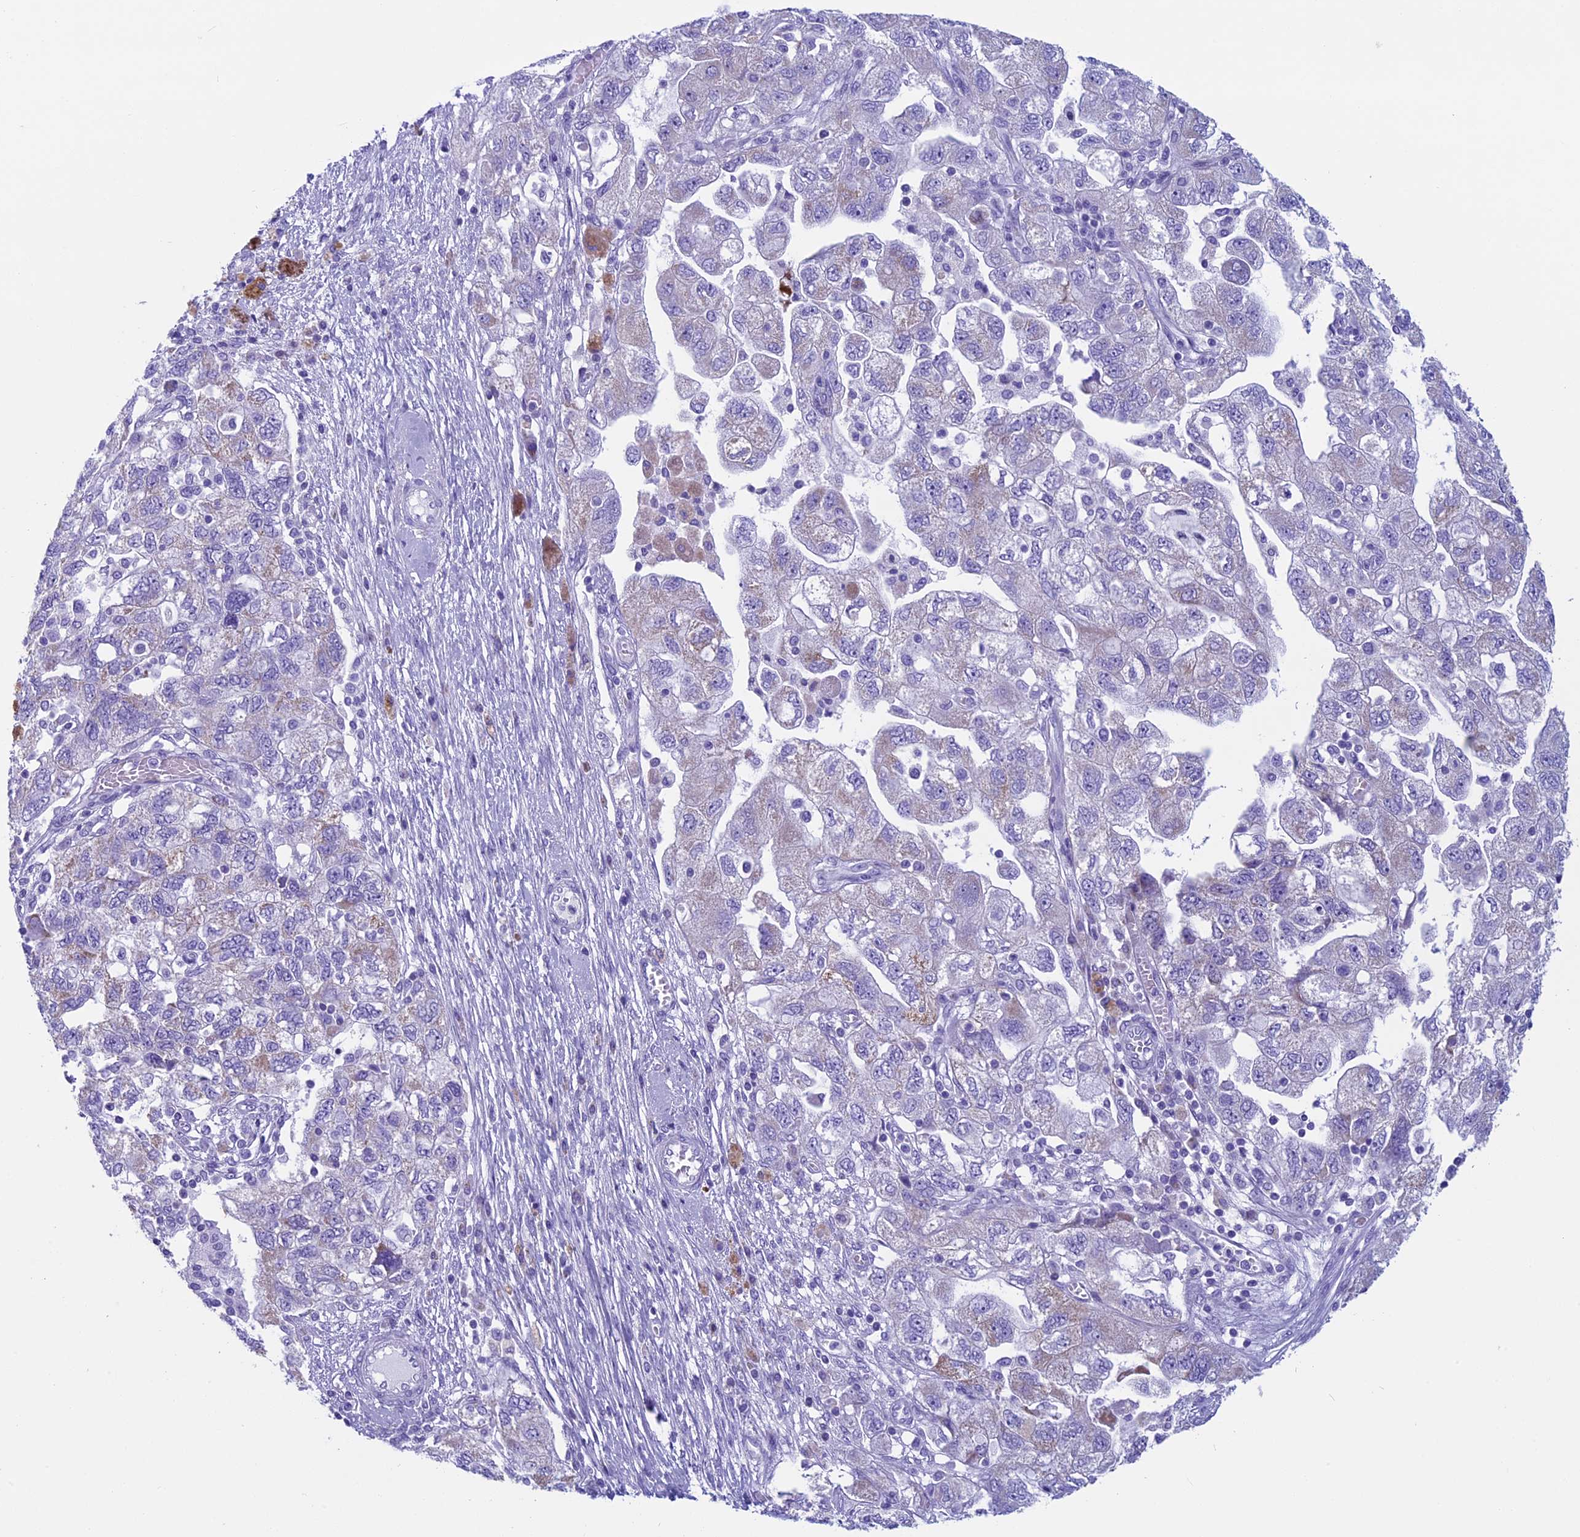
{"staining": {"intensity": "weak", "quantity": "<25%", "location": "cytoplasmic/membranous"}, "tissue": "ovarian cancer", "cell_type": "Tumor cells", "image_type": "cancer", "snomed": [{"axis": "morphology", "description": "Carcinoma, NOS"}, {"axis": "morphology", "description": "Cystadenocarcinoma, serous, NOS"}, {"axis": "topography", "description": "Ovary"}], "caption": "Ovarian cancer was stained to show a protein in brown. There is no significant expression in tumor cells.", "gene": "ZNF563", "patient": {"sex": "female", "age": 69}}